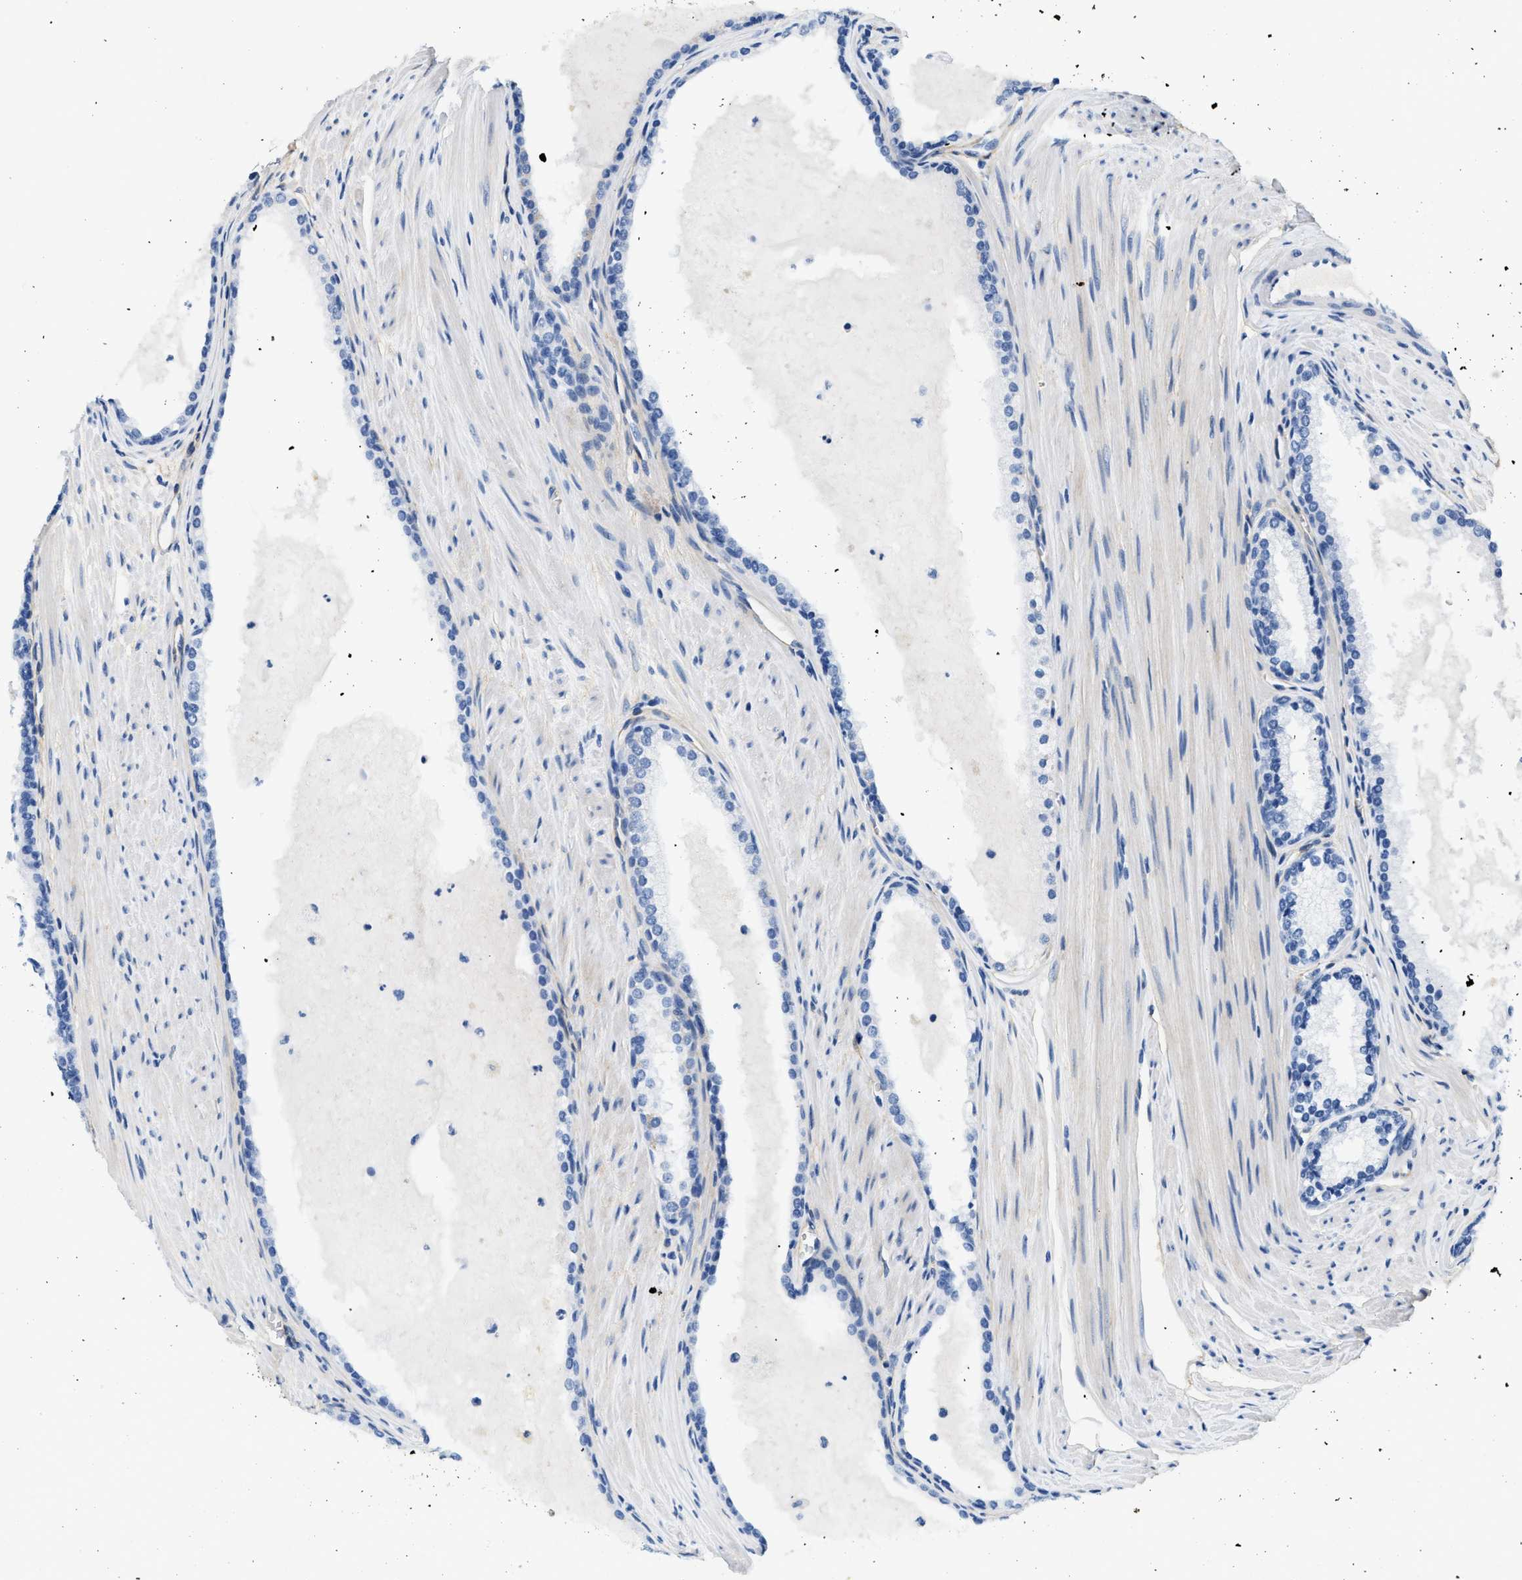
{"staining": {"intensity": "negative", "quantity": "none", "location": "none"}, "tissue": "prostate cancer", "cell_type": "Tumor cells", "image_type": "cancer", "snomed": [{"axis": "morphology", "description": "Adenocarcinoma, Low grade"}, {"axis": "topography", "description": "Prostate"}], "caption": "Immunohistochemical staining of prostate cancer (low-grade adenocarcinoma) demonstrates no significant positivity in tumor cells.", "gene": "PDGFRB", "patient": {"sex": "male", "age": 70}}